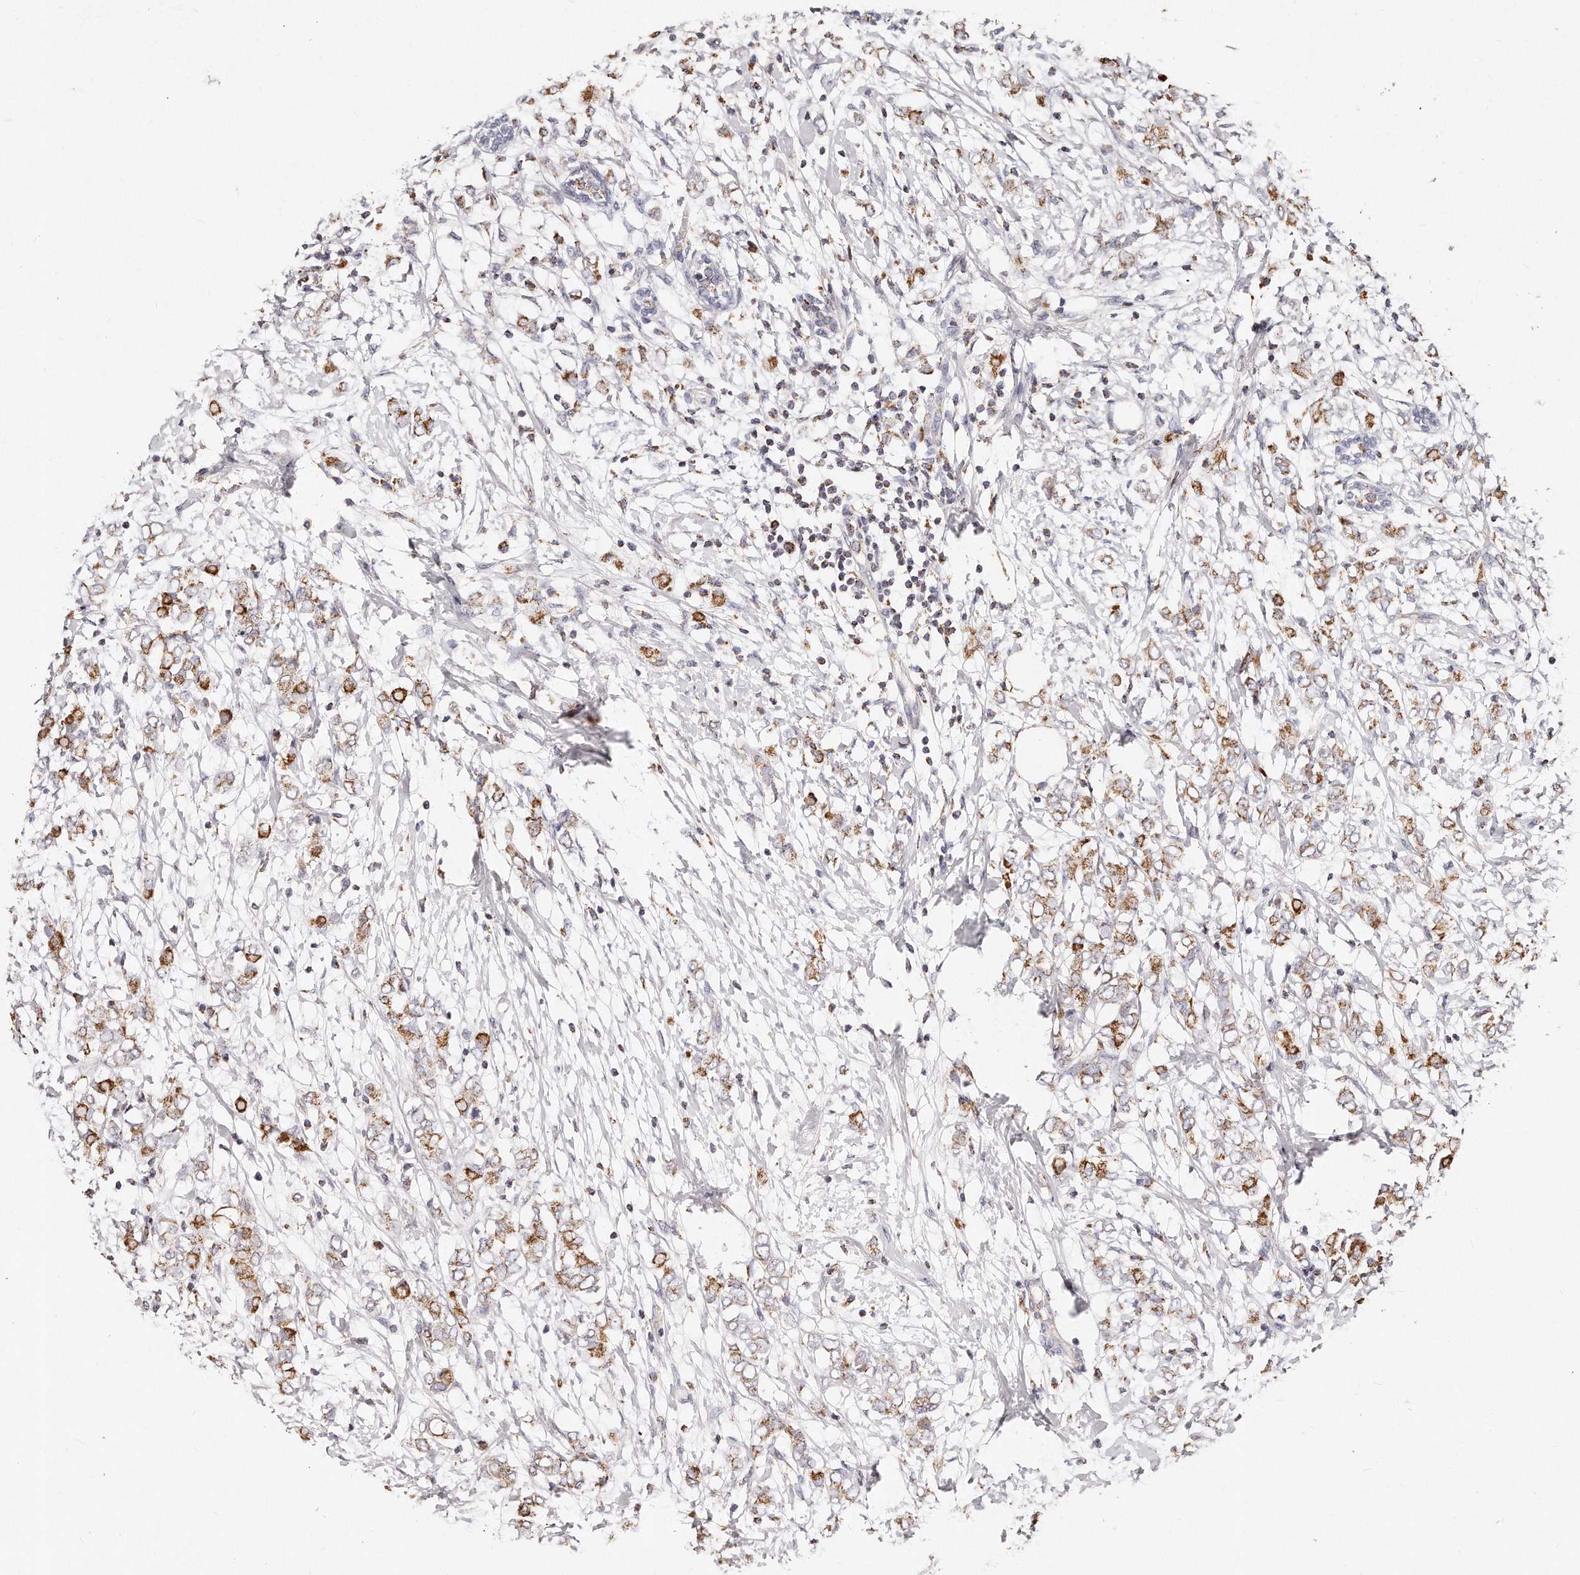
{"staining": {"intensity": "moderate", "quantity": ">75%", "location": "cytoplasmic/membranous"}, "tissue": "breast cancer", "cell_type": "Tumor cells", "image_type": "cancer", "snomed": [{"axis": "morphology", "description": "Normal tissue, NOS"}, {"axis": "morphology", "description": "Lobular carcinoma"}, {"axis": "topography", "description": "Breast"}], "caption": "Moderate cytoplasmic/membranous expression is seen in about >75% of tumor cells in lobular carcinoma (breast).", "gene": "RTKN", "patient": {"sex": "female", "age": 47}}